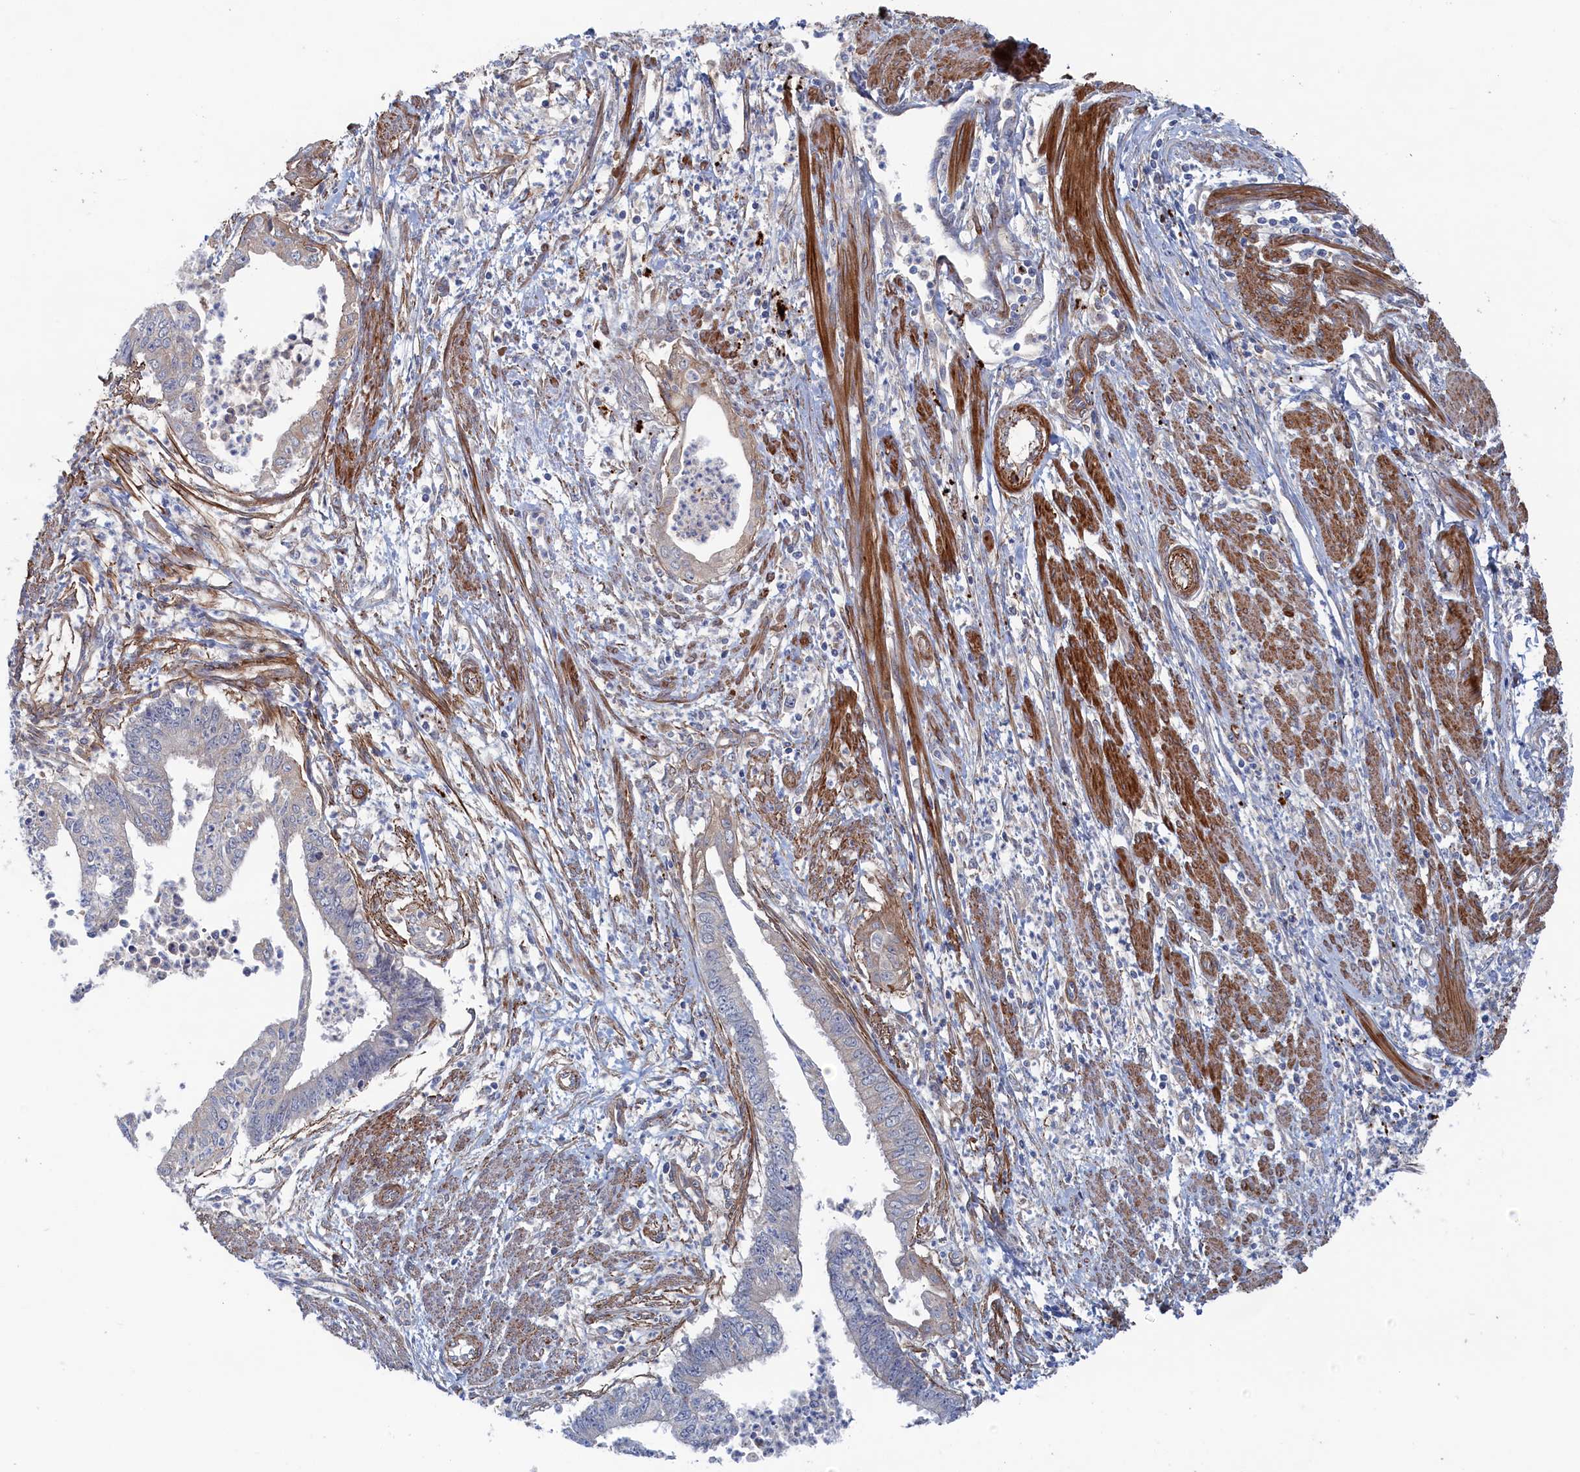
{"staining": {"intensity": "weak", "quantity": "<25%", "location": "cytoplasmic/membranous"}, "tissue": "endometrial cancer", "cell_type": "Tumor cells", "image_type": "cancer", "snomed": [{"axis": "morphology", "description": "Adenocarcinoma, NOS"}, {"axis": "topography", "description": "Endometrium"}], "caption": "The immunohistochemistry (IHC) photomicrograph has no significant expression in tumor cells of endometrial cancer (adenocarcinoma) tissue.", "gene": "FILIP1L", "patient": {"sex": "female", "age": 73}}